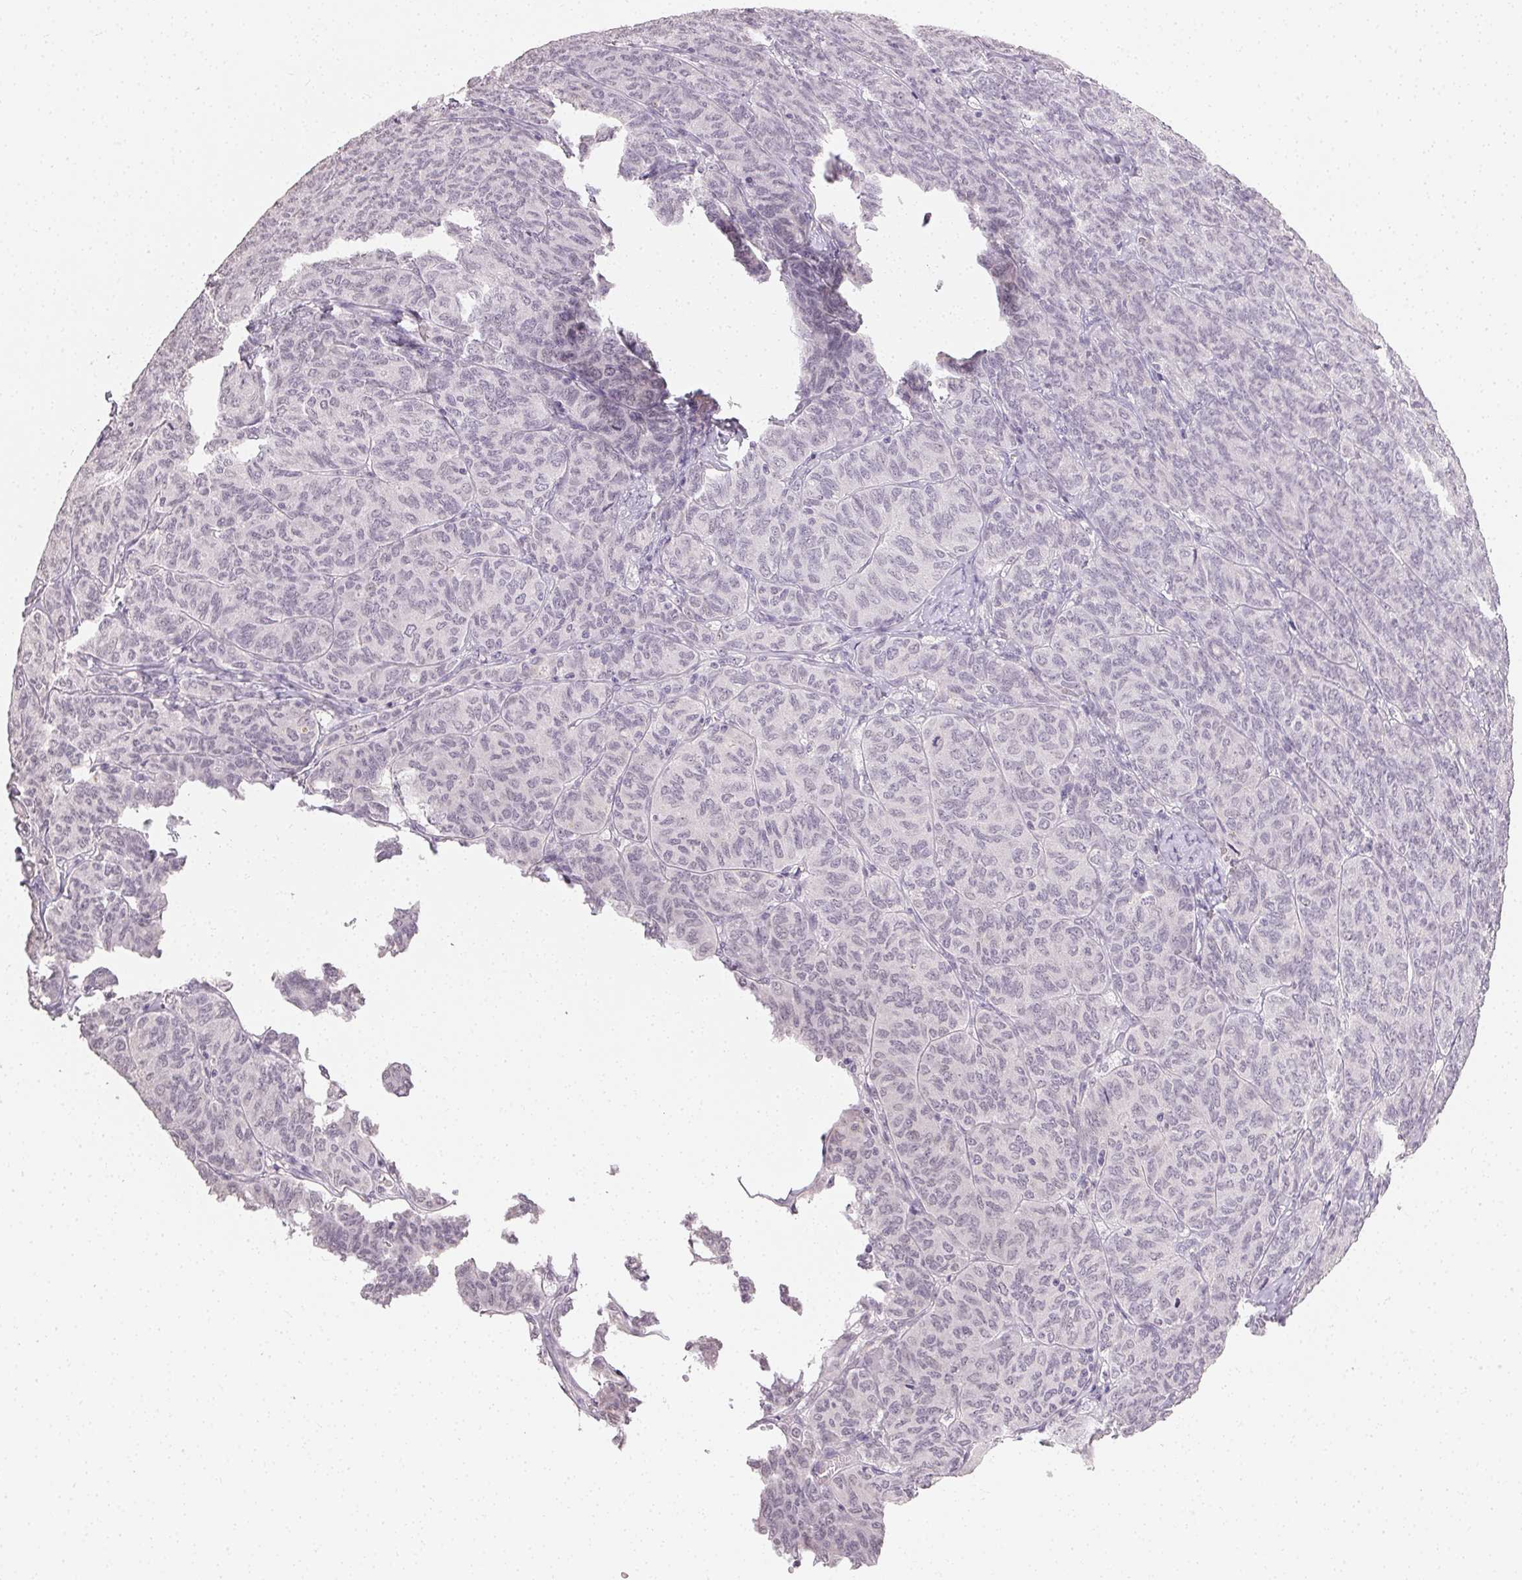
{"staining": {"intensity": "negative", "quantity": "none", "location": "none"}, "tissue": "ovarian cancer", "cell_type": "Tumor cells", "image_type": "cancer", "snomed": [{"axis": "morphology", "description": "Carcinoma, endometroid"}, {"axis": "topography", "description": "Ovary"}], "caption": "Tumor cells are negative for brown protein staining in endometroid carcinoma (ovarian).", "gene": "TMEM174", "patient": {"sex": "female", "age": 80}}